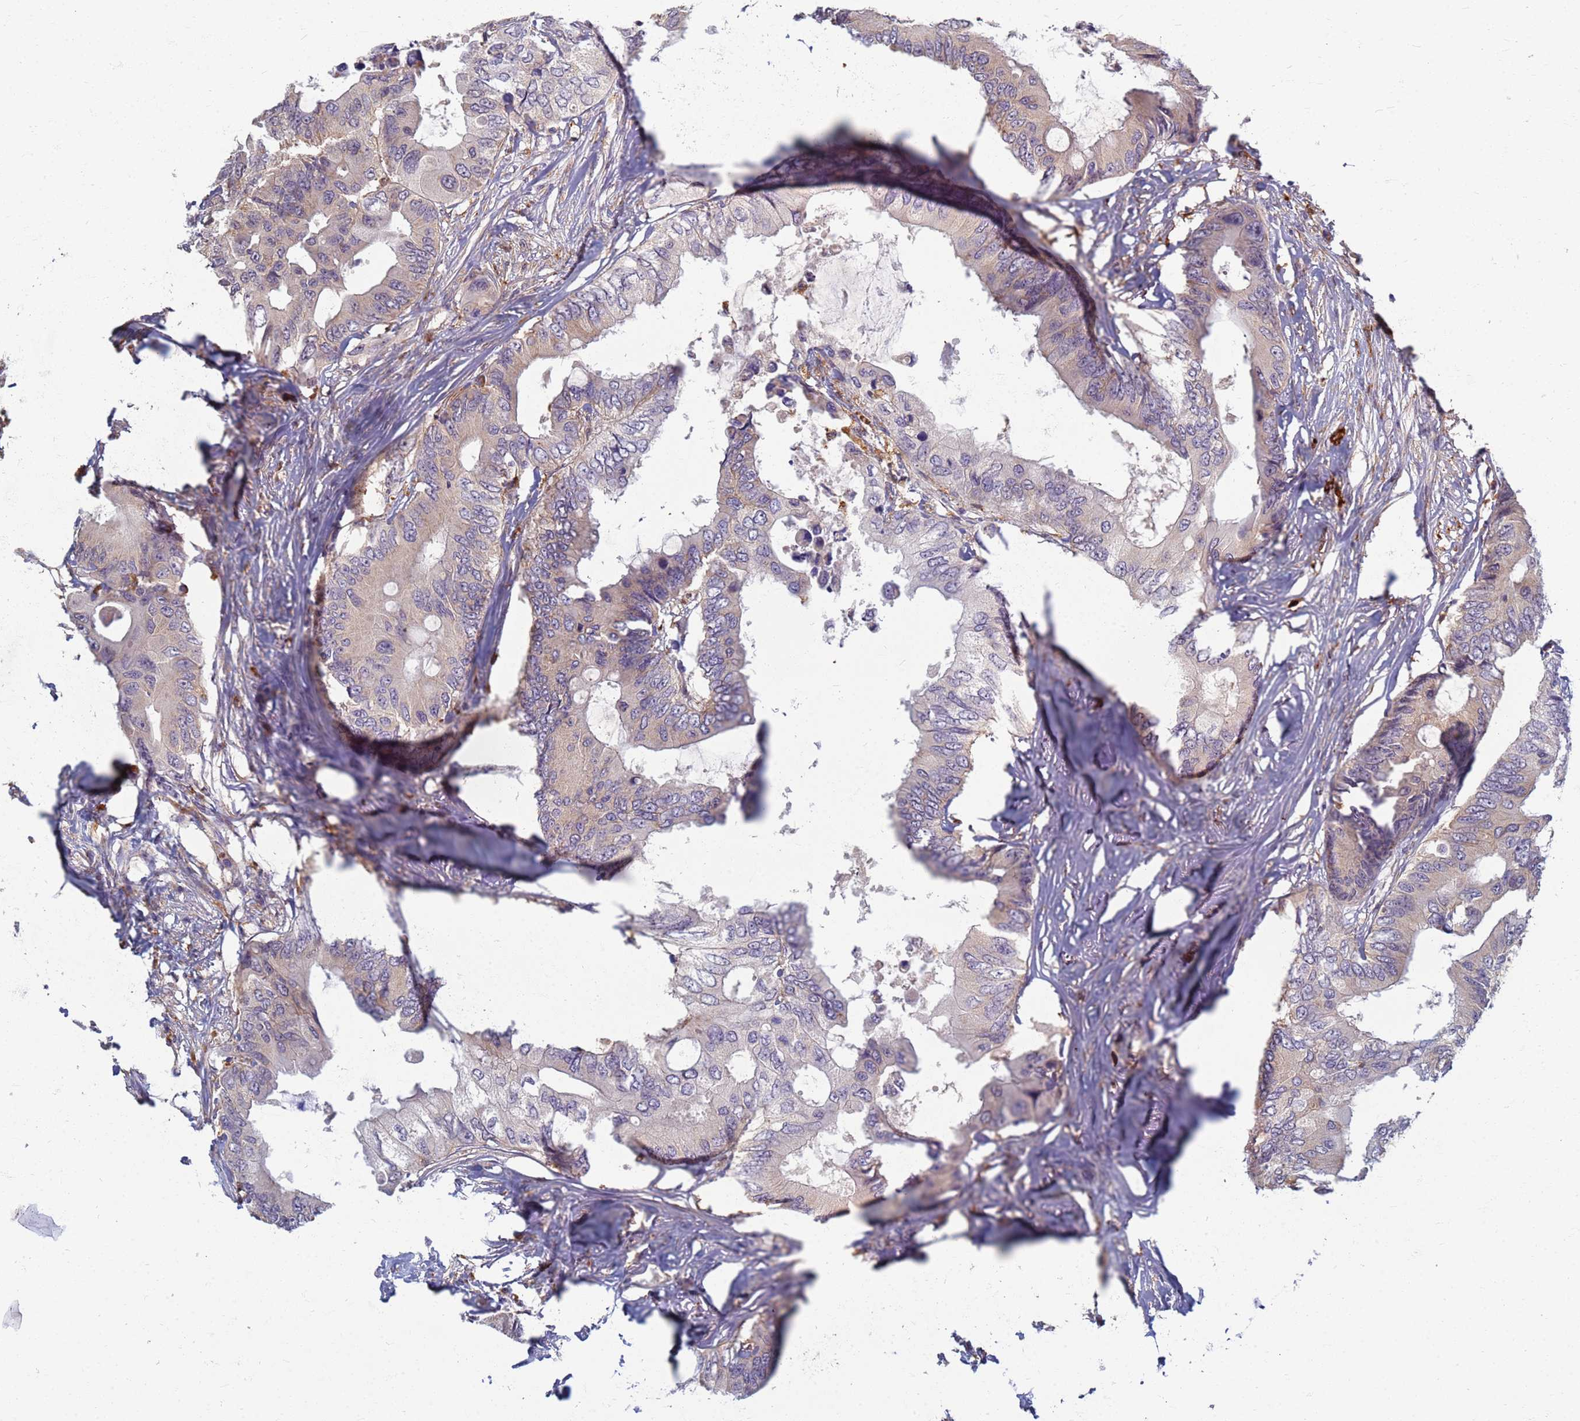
{"staining": {"intensity": "weak", "quantity": "<25%", "location": "cytoplasmic/membranous"}, "tissue": "colorectal cancer", "cell_type": "Tumor cells", "image_type": "cancer", "snomed": [{"axis": "morphology", "description": "Adenocarcinoma, NOS"}, {"axis": "topography", "description": "Colon"}], "caption": "The micrograph exhibits no staining of tumor cells in adenocarcinoma (colorectal). The staining is performed using DAB brown chromogen with nuclei counter-stained in using hematoxylin.", "gene": "ATP6V1E1", "patient": {"sex": "male", "age": 71}}